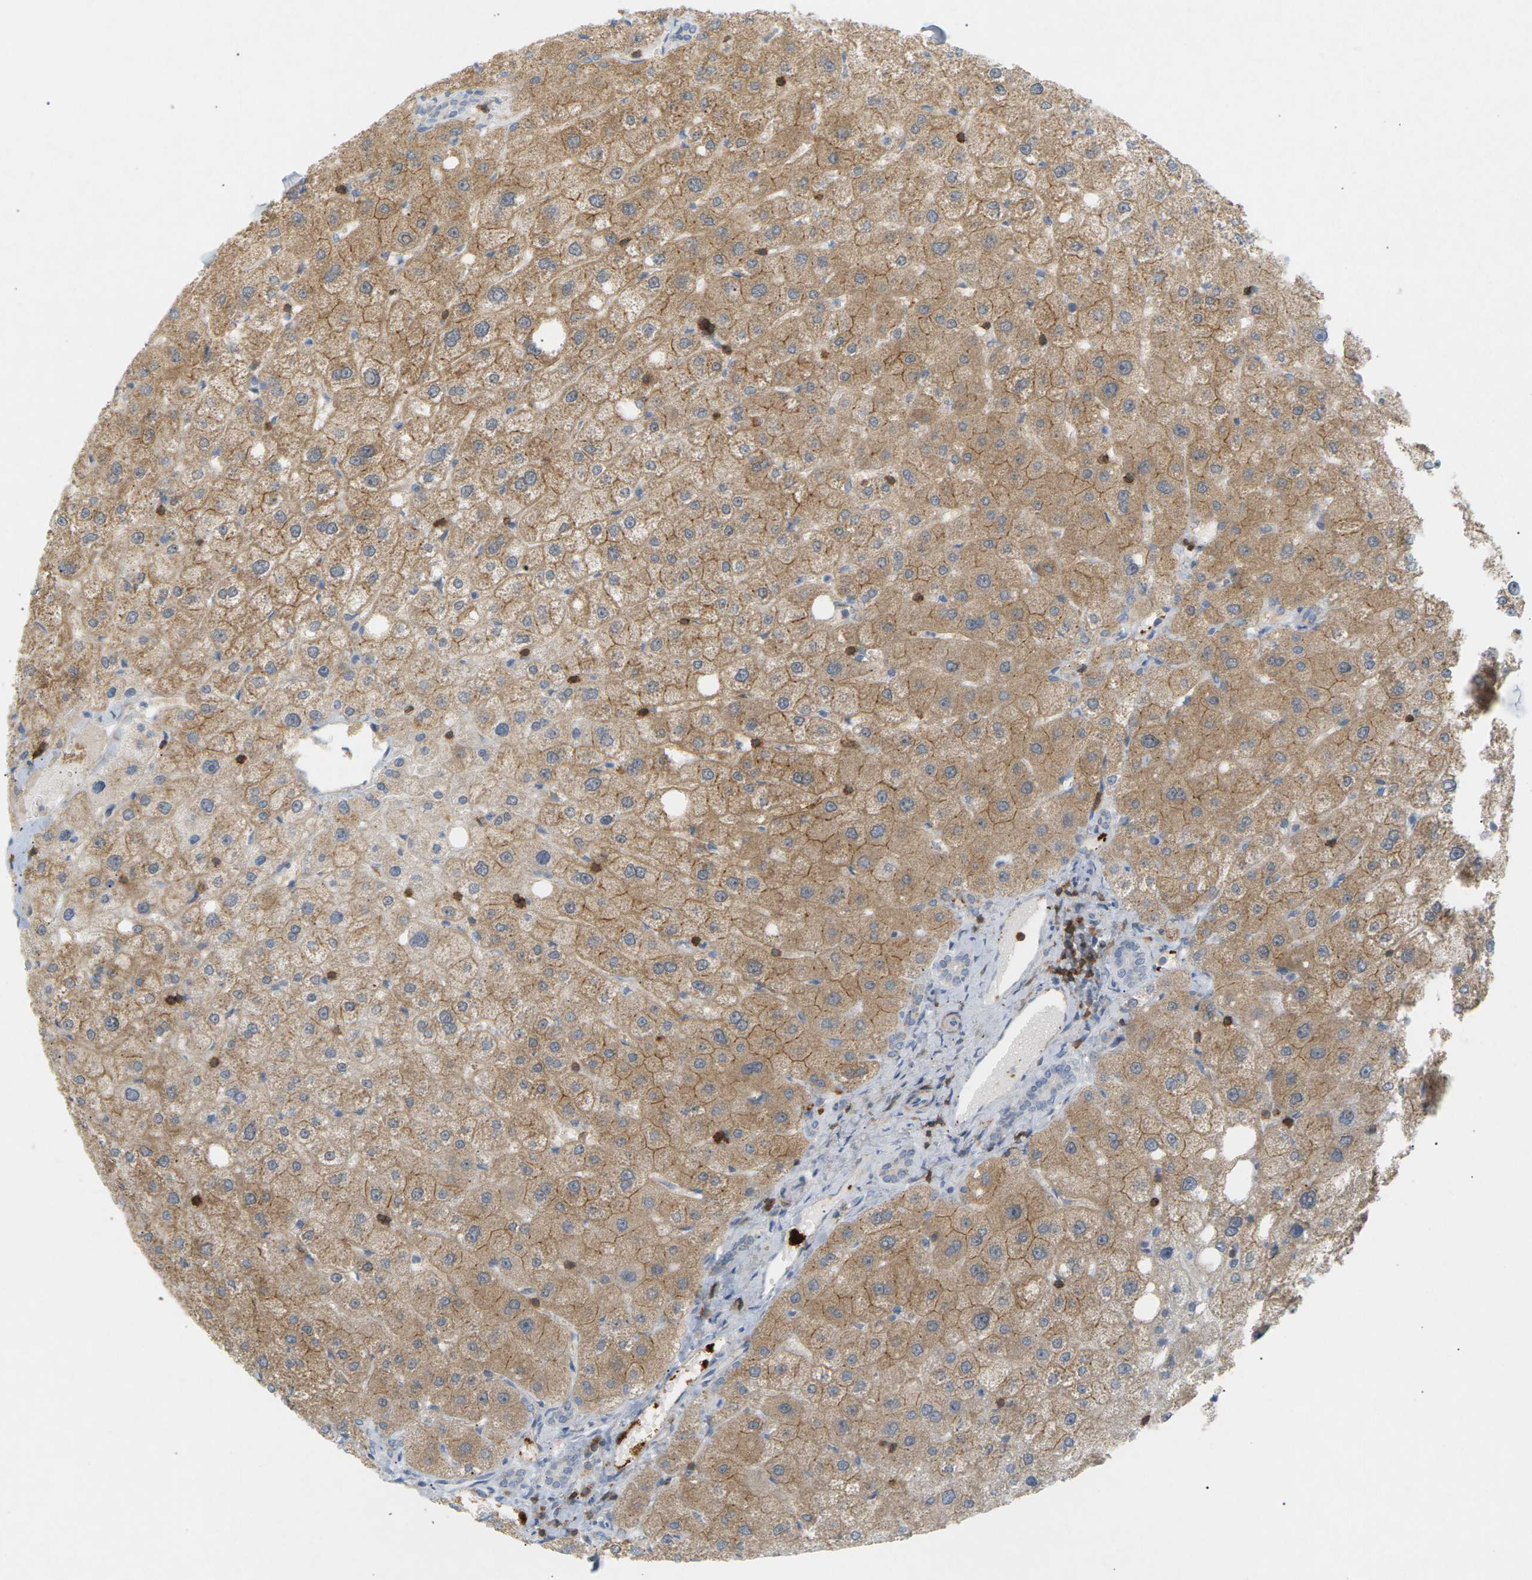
{"staining": {"intensity": "negative", "quantity": "none", "location": "none"}, "tissue": "liver", "cell_type": "Cholangiocytes", "image_type": "normal", "snomed": [{"axis": "morphology", "description": "Normal tissue, NOS"}, {"axis": "topography", "description": "Liver"}], "caption": "Immunohistochemistry (IHC) histopathology image of unremarkable human liver stained for a protein (brown), which reveals no staining in cholangiocytes.", "gene": "LIME1", "patient": {"sex": "male", "age": 73}}